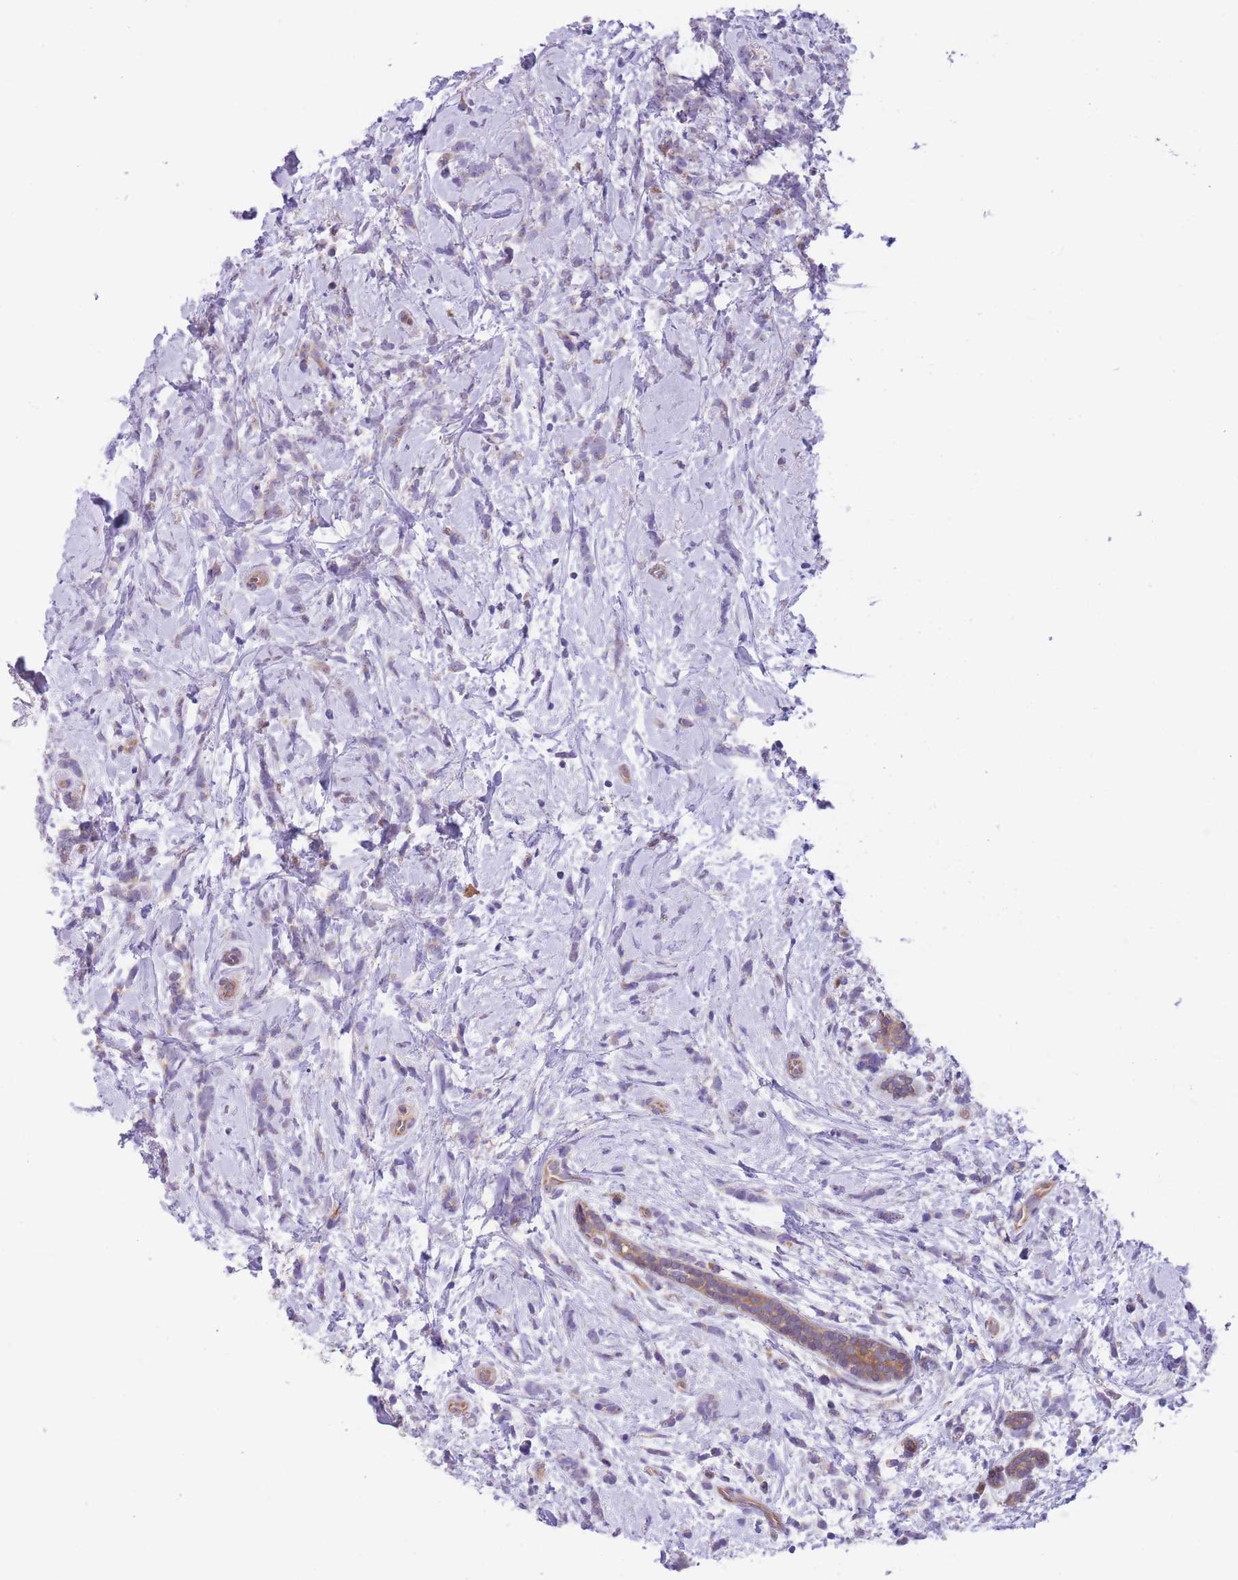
{"staining": {"intensity": "negative", "quantity": "none", "location": "none"}, "tissue": "breast cancer", "cell_type": "Tumor cells", "image_type": "cancer", "snomed": [{"axis": "morphology", "description": "Lobular carcinoma"}, {"axis": "topography", "description": "Breast"}], "caption": "Breast lobular carcinoma was stained to show a protein in brown. There is no significant positivity in tumor cells.", "gene": "WWOX", "patient": {"sex": "female", "age": 58}}